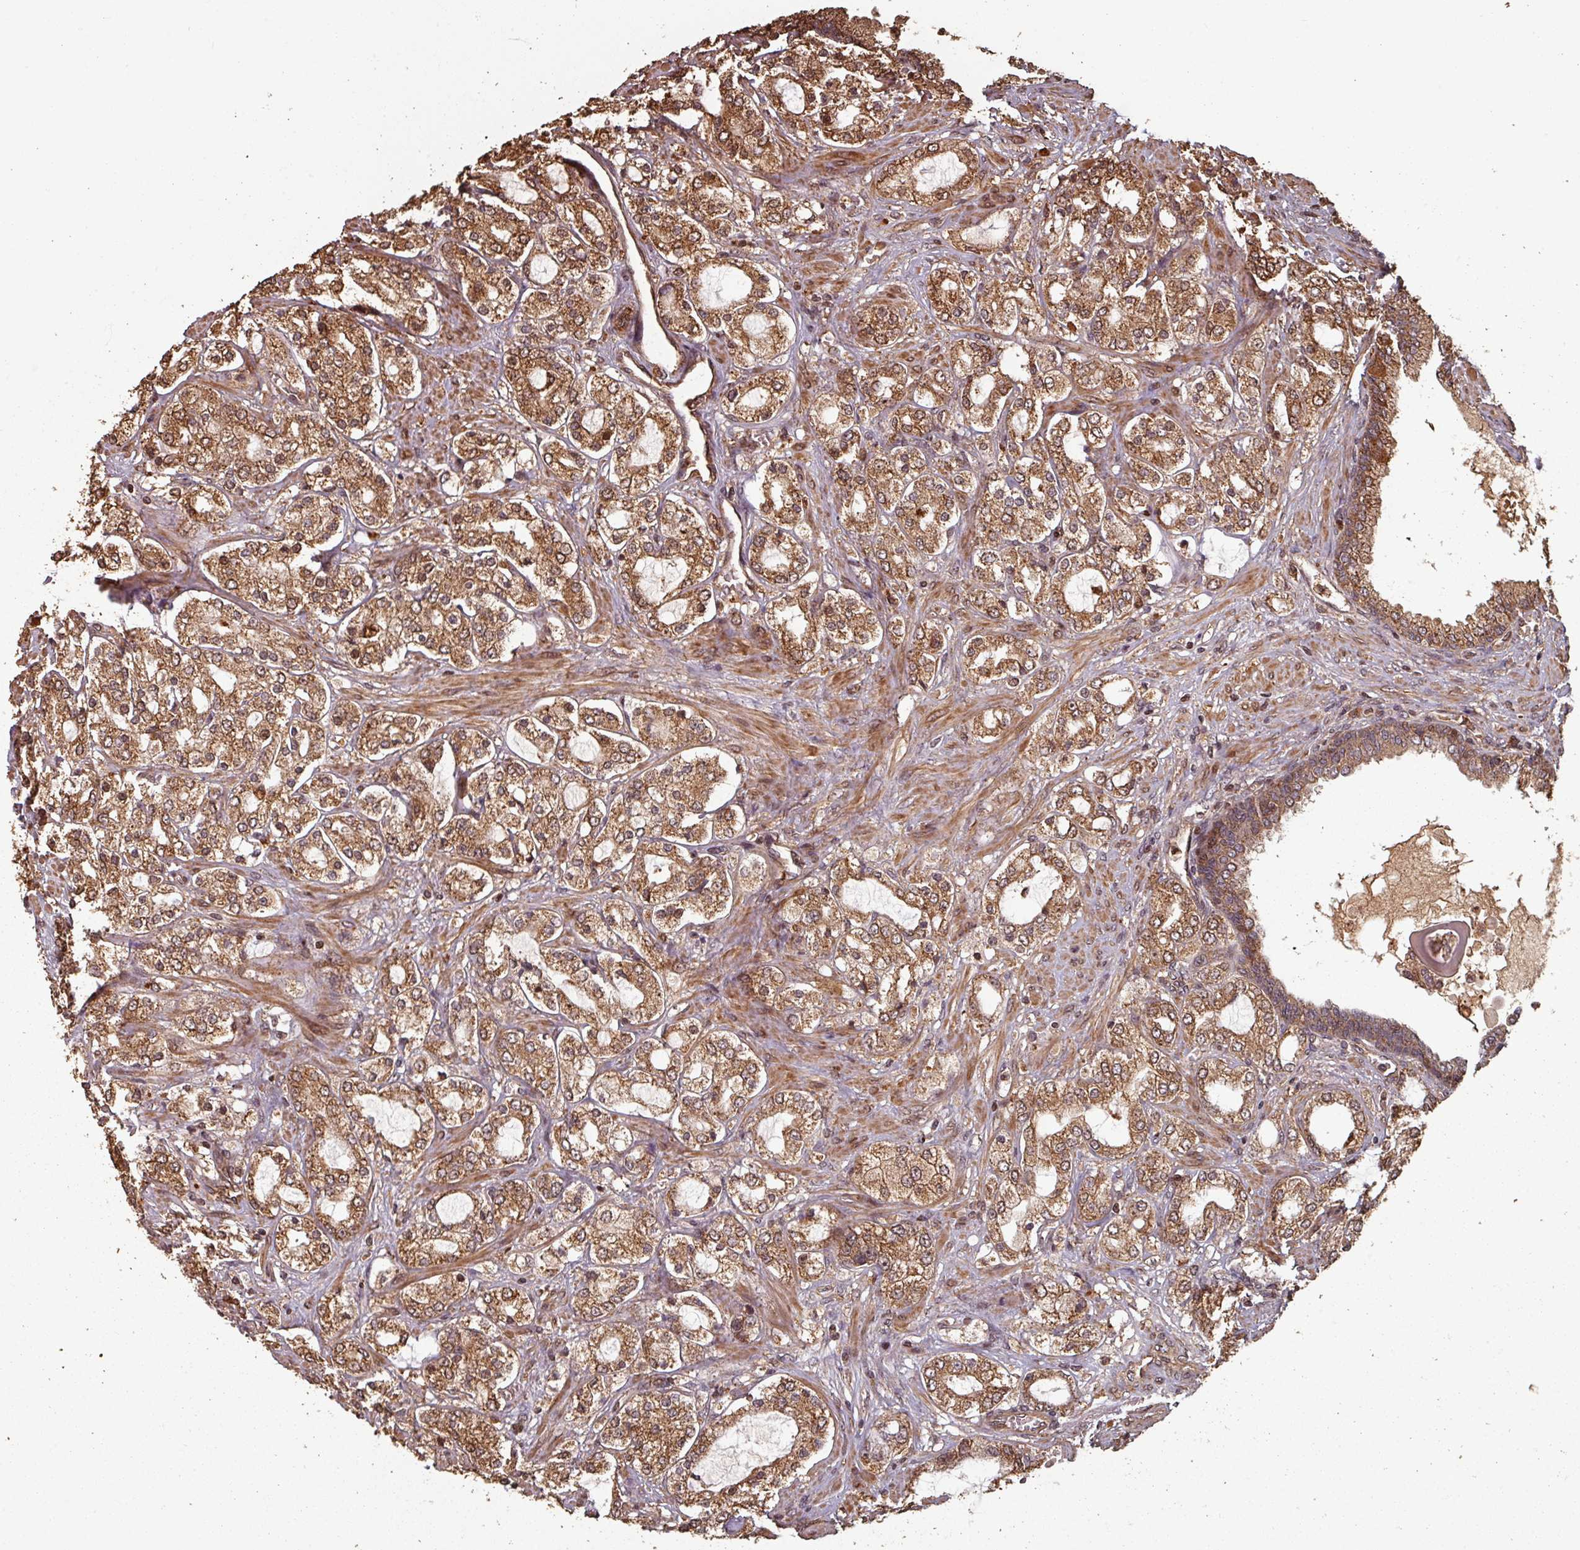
{"staining": {"intensity": "strong", "quantity": ">75%", "location": "cytoplasmic/membranous,nuclear"}, "tissue": "prostate cancer", "cell_type": "Tumor cells", "image_type": "cancer", "snomed": [{"axis": "morphology", "description": "Adenocarcinoma, High grade"}, {"axis": "topography", "description": "Prostate"}], "caption": "Prostate high-grade adenocarcinoma stained for a protein (brown) displays strong cytoplasmic/membranous and nuclear positive expression in about >75% of tumor cells.", "gene": "EID1", "patient": {"sex": "male", "age": 64}}